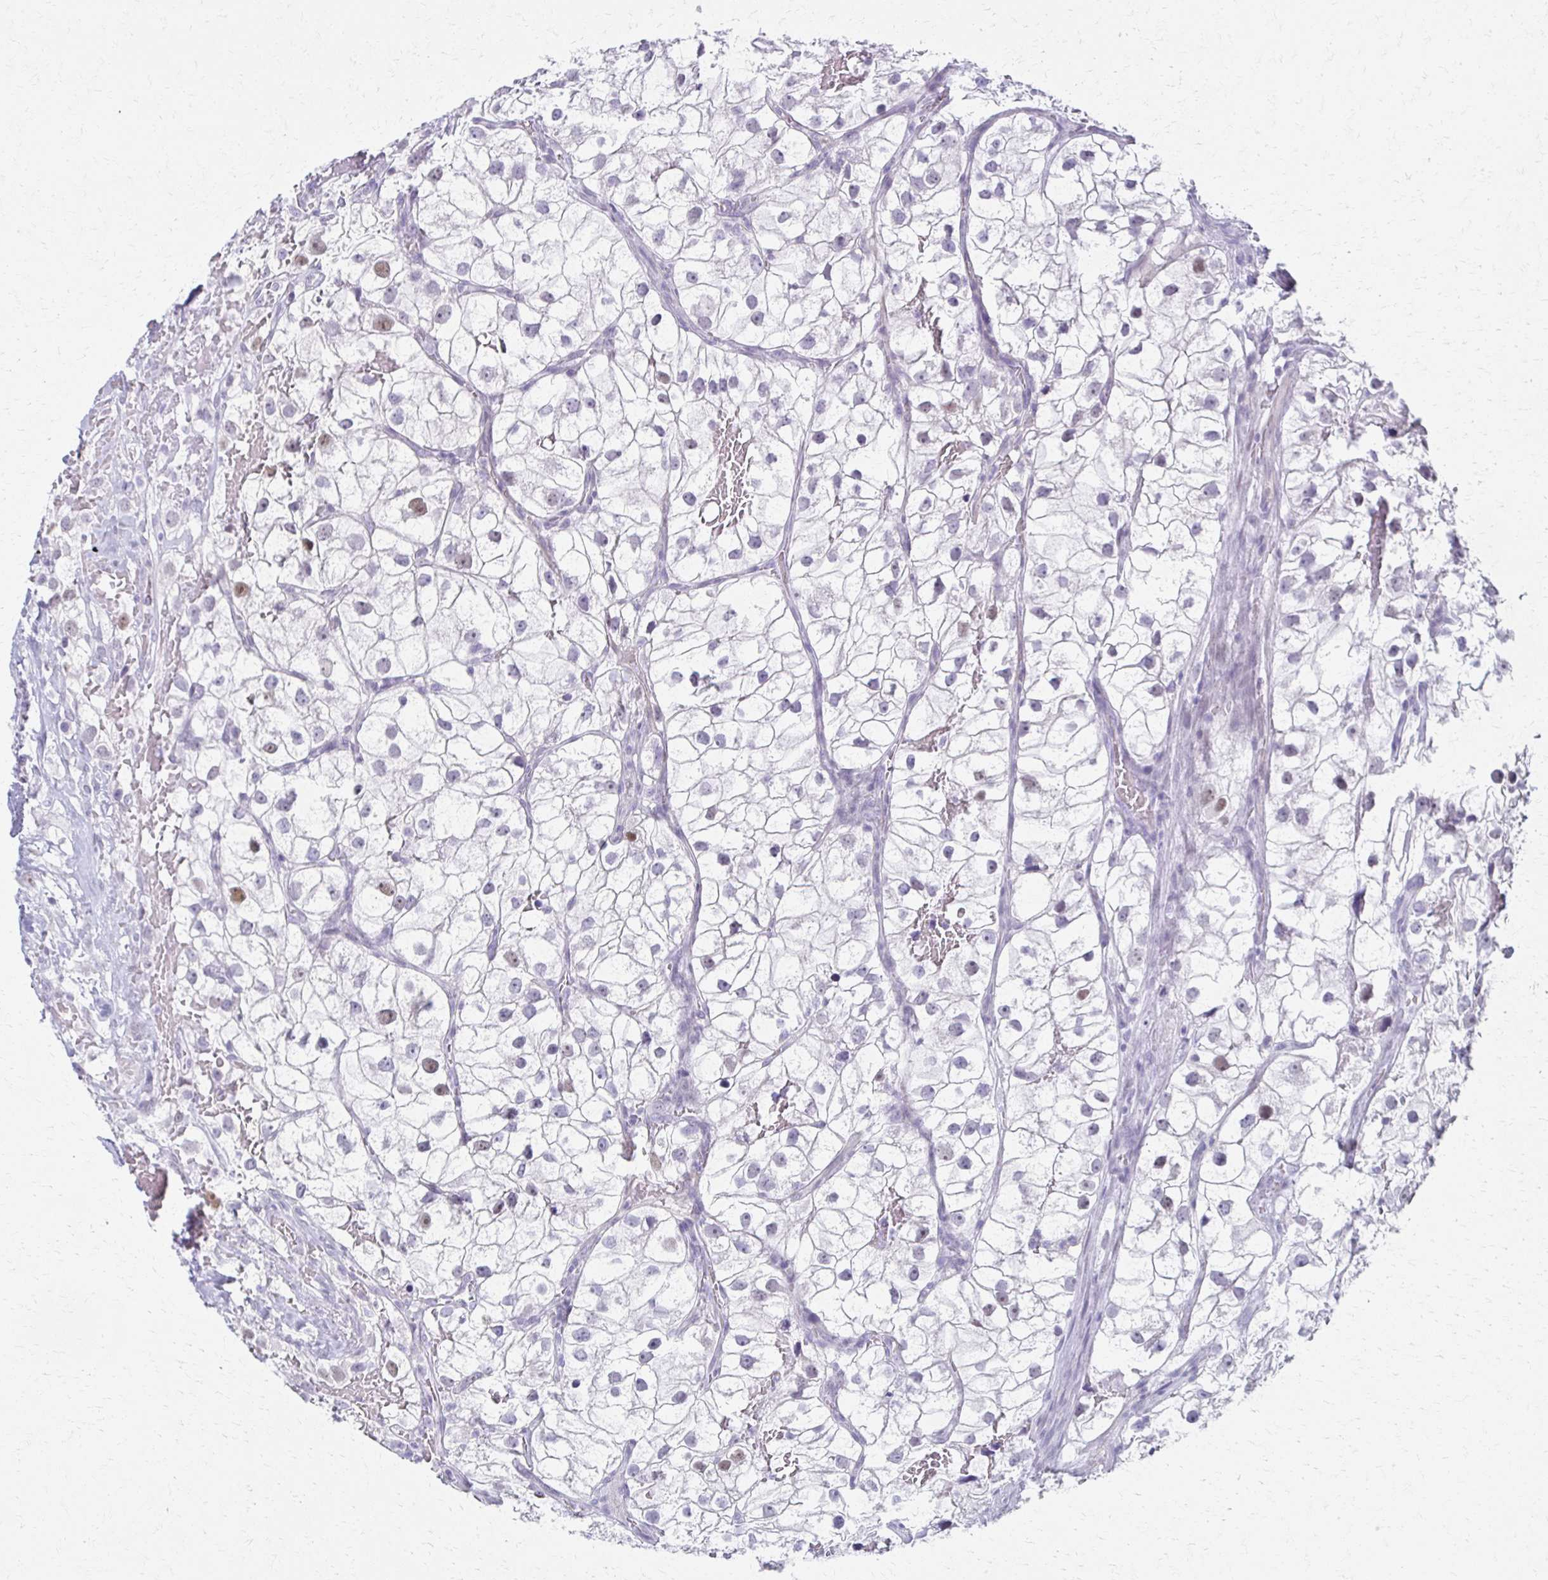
{"staining": {"intensity": "weak", "quantity": "<25%", "location": "nuclear"}, "tissue": "renal cancer", "cell_type": "Tumor cells", "image_type": "cancer", "snomed": [{"axis": "morphology", "description": "Adenocarcinoma, NOS"}, {"axis": "topography", "description": "Kidney"}], "caption": "High power microscopy histopathology image of an immunohistochemistry histopathology image of renal cancer (adenocarcinoma), revealing no significant staining in tumor cells.", "gene": "MORC4", "patient": {"sex": "male", "age": 59}}